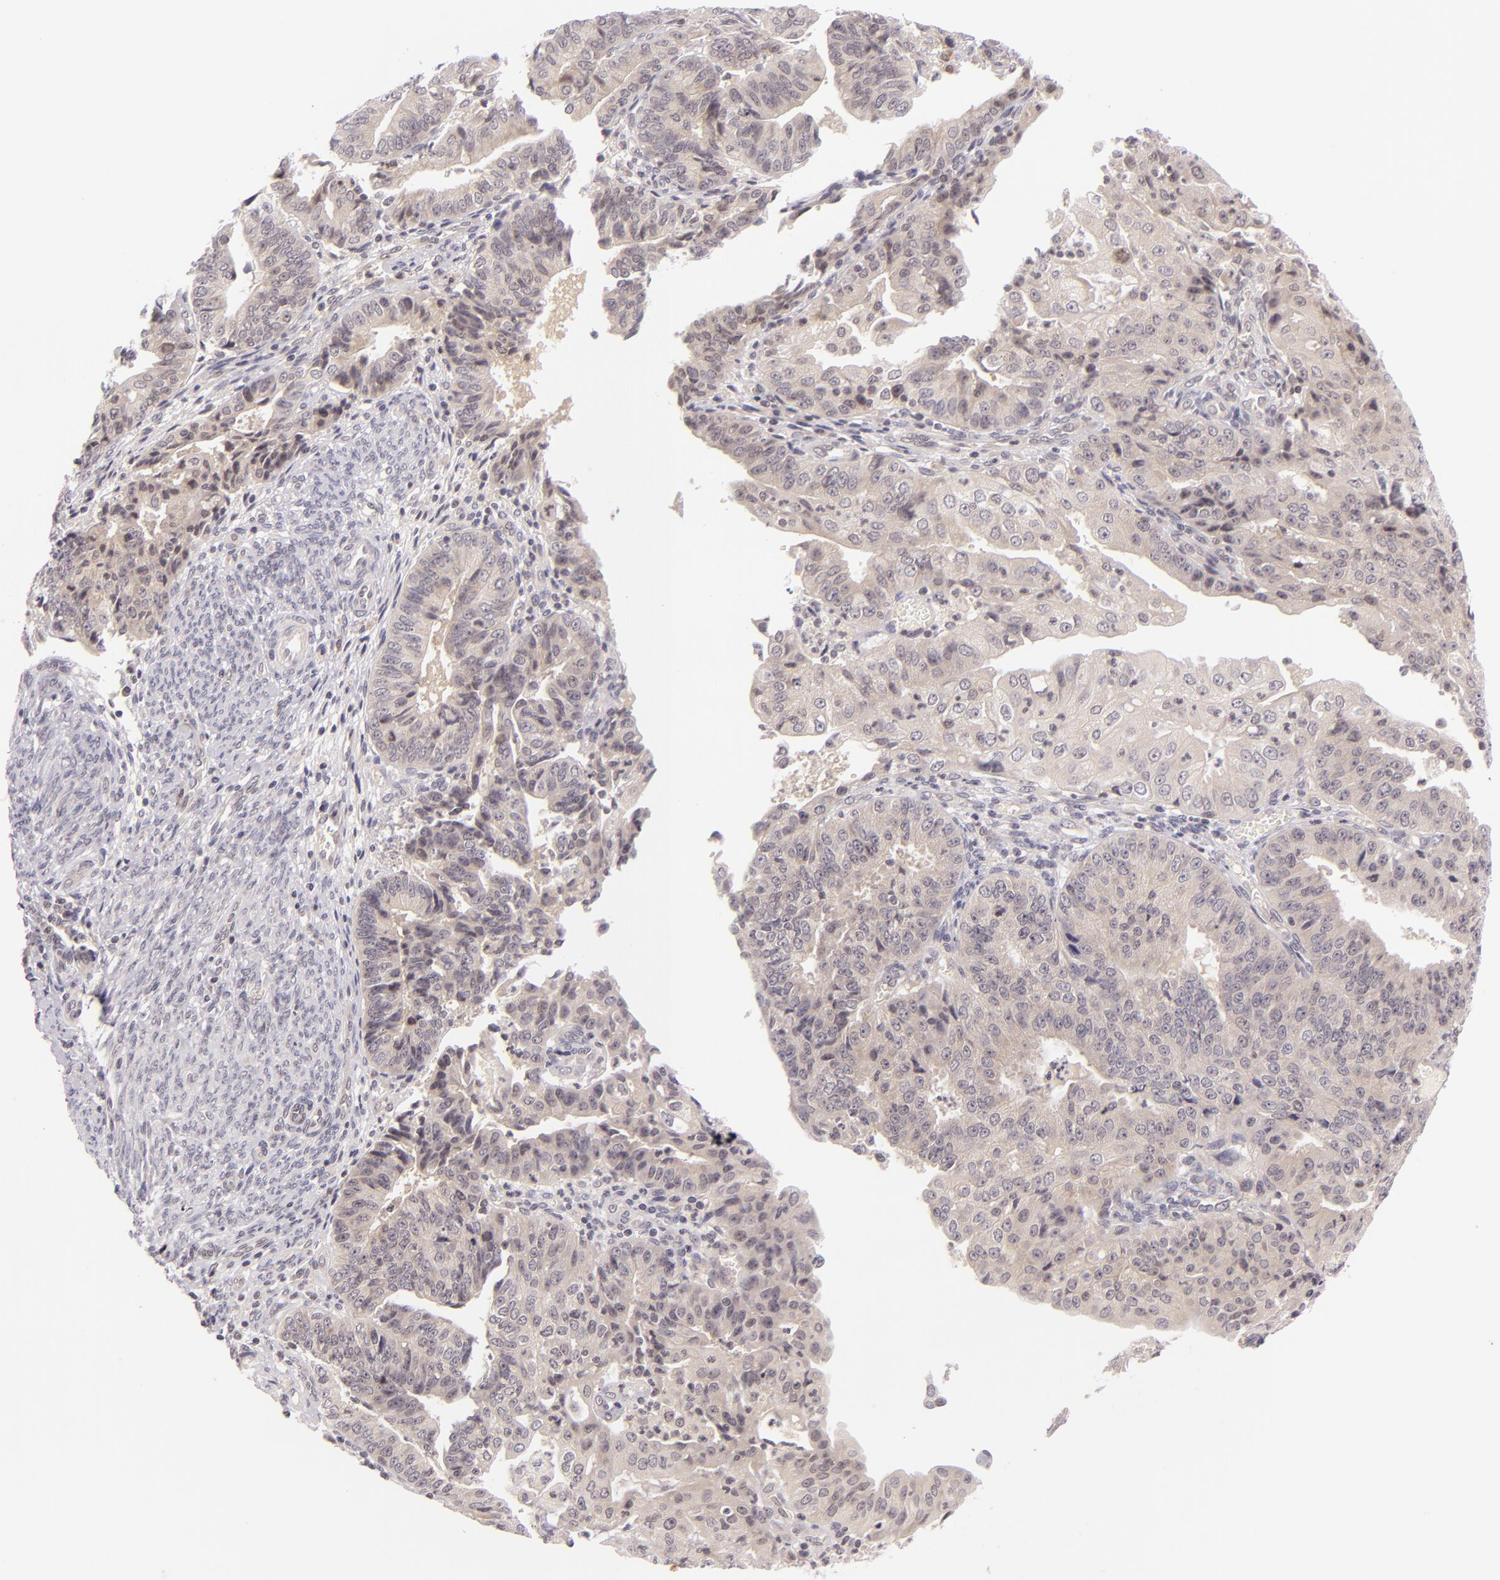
{"staining": {"intensity": "weak", "quantity": "25%-75%", "location": "cytoplasmic/membranous"}, "tissue": "endometrial cancer", "cell_type": "Tumor cells", "image_type": "cancer", "snomed": [{"axis": "morphology", "description": "Adenocarcinoma, NOS"}, {"axis": "topography", "description": "Endometrium"}], "caption": "Protein staining by IHC demonstrates weak cytoplasmic/membranous staining in about 25%-75% of tumor cells in endometrial cancer.", "gene": "CASP8", "patient": {"sex": "female", "age": 56}}